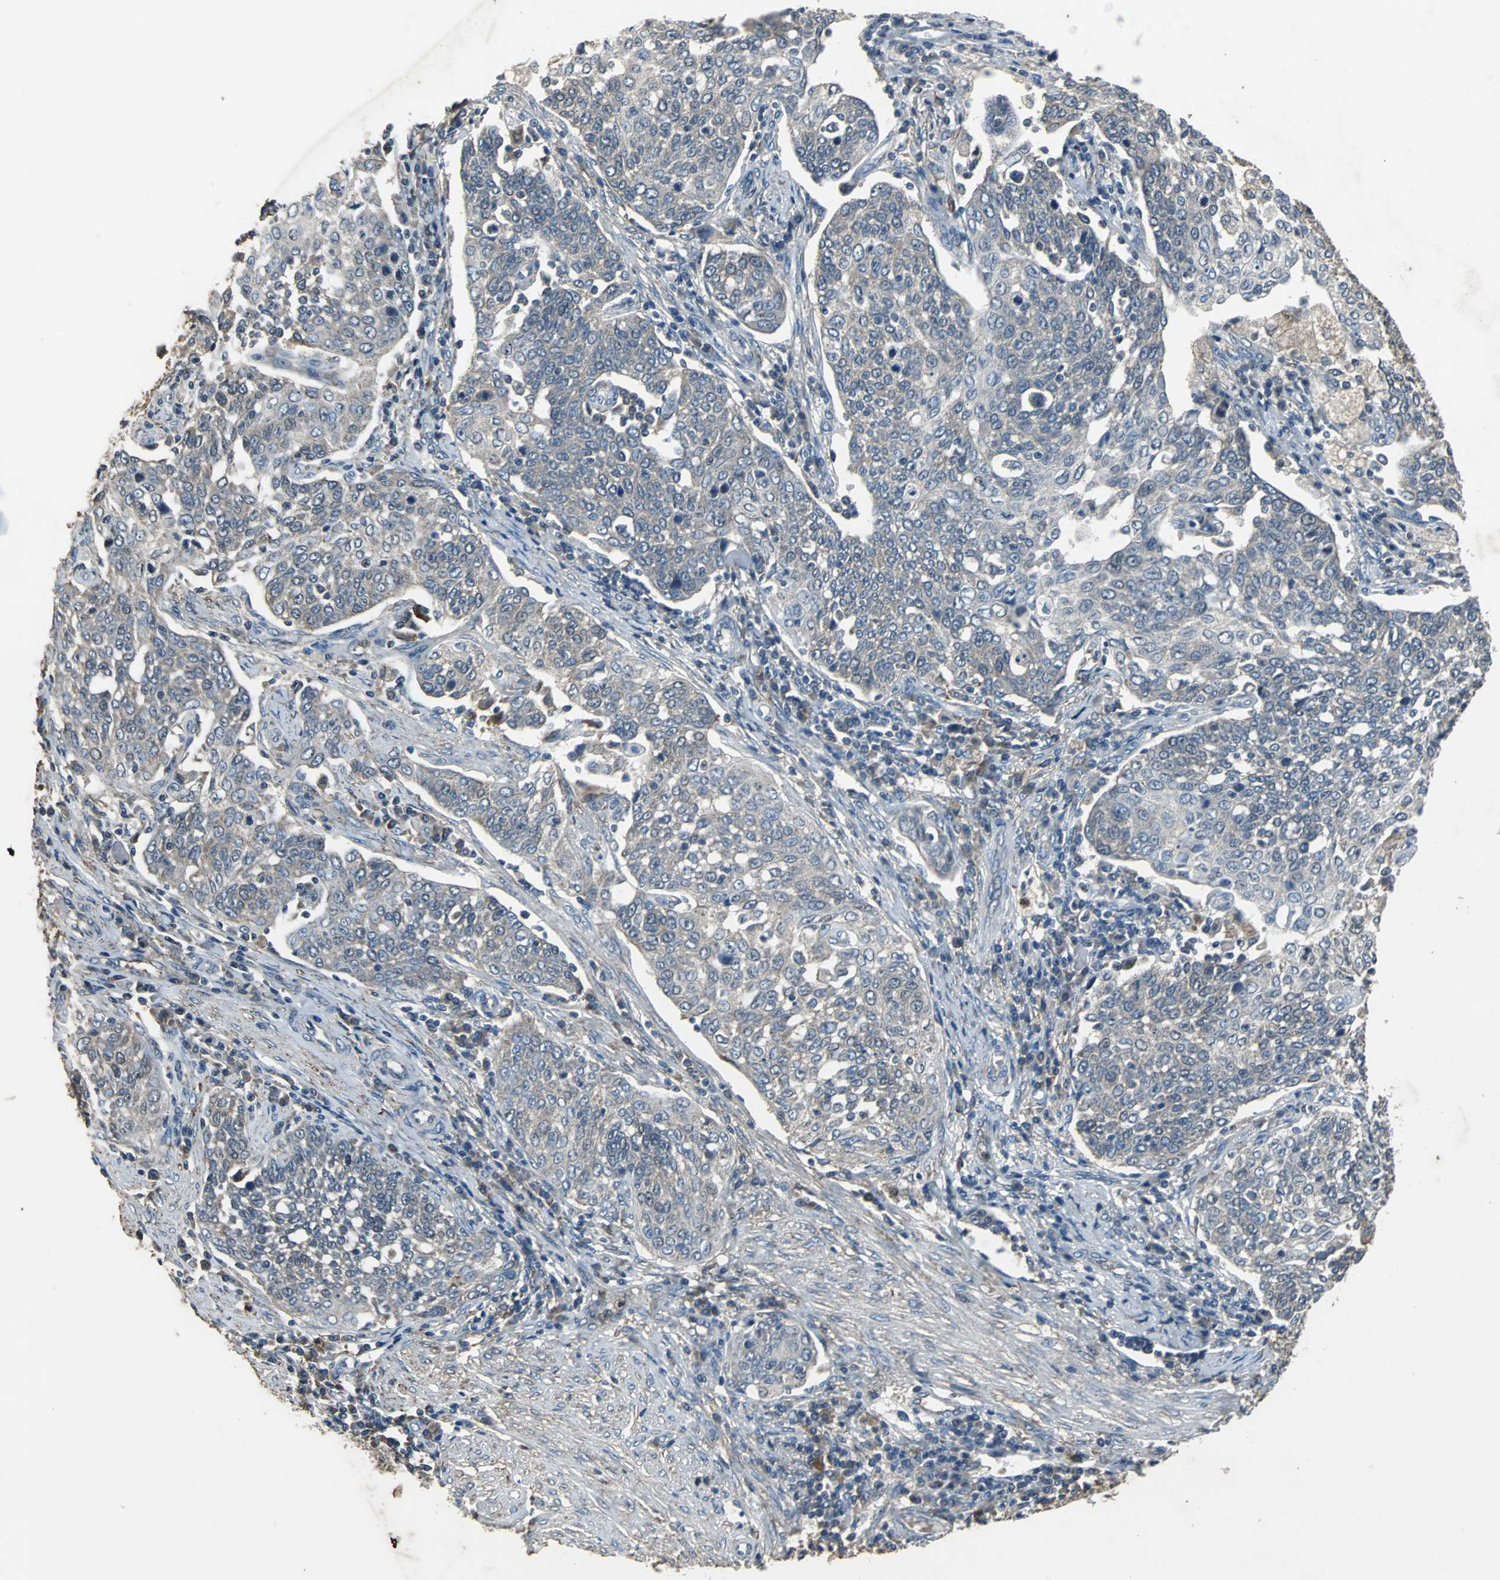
{"staining": {"intensity": "negative", "quantity": "none", "location": "none"}, "tissue": "cervical cancer", "cell_type": "Tumor cells", "image_type": "cancer", "snomed": [{"axis": "morphology", "description": "Squamous cell carcinoma, NOS"}, {"axis": "topography", "description": "Cervix"}], "caption": "Tumor cells show no significant protein expression in cervical squamous cell carcinoma. (DAB (3,3'-diaminobenzidine) immunohistochemistry, high magnification).", "gene": "SOS1", "patient": {"sex": "female", "age": 34}}